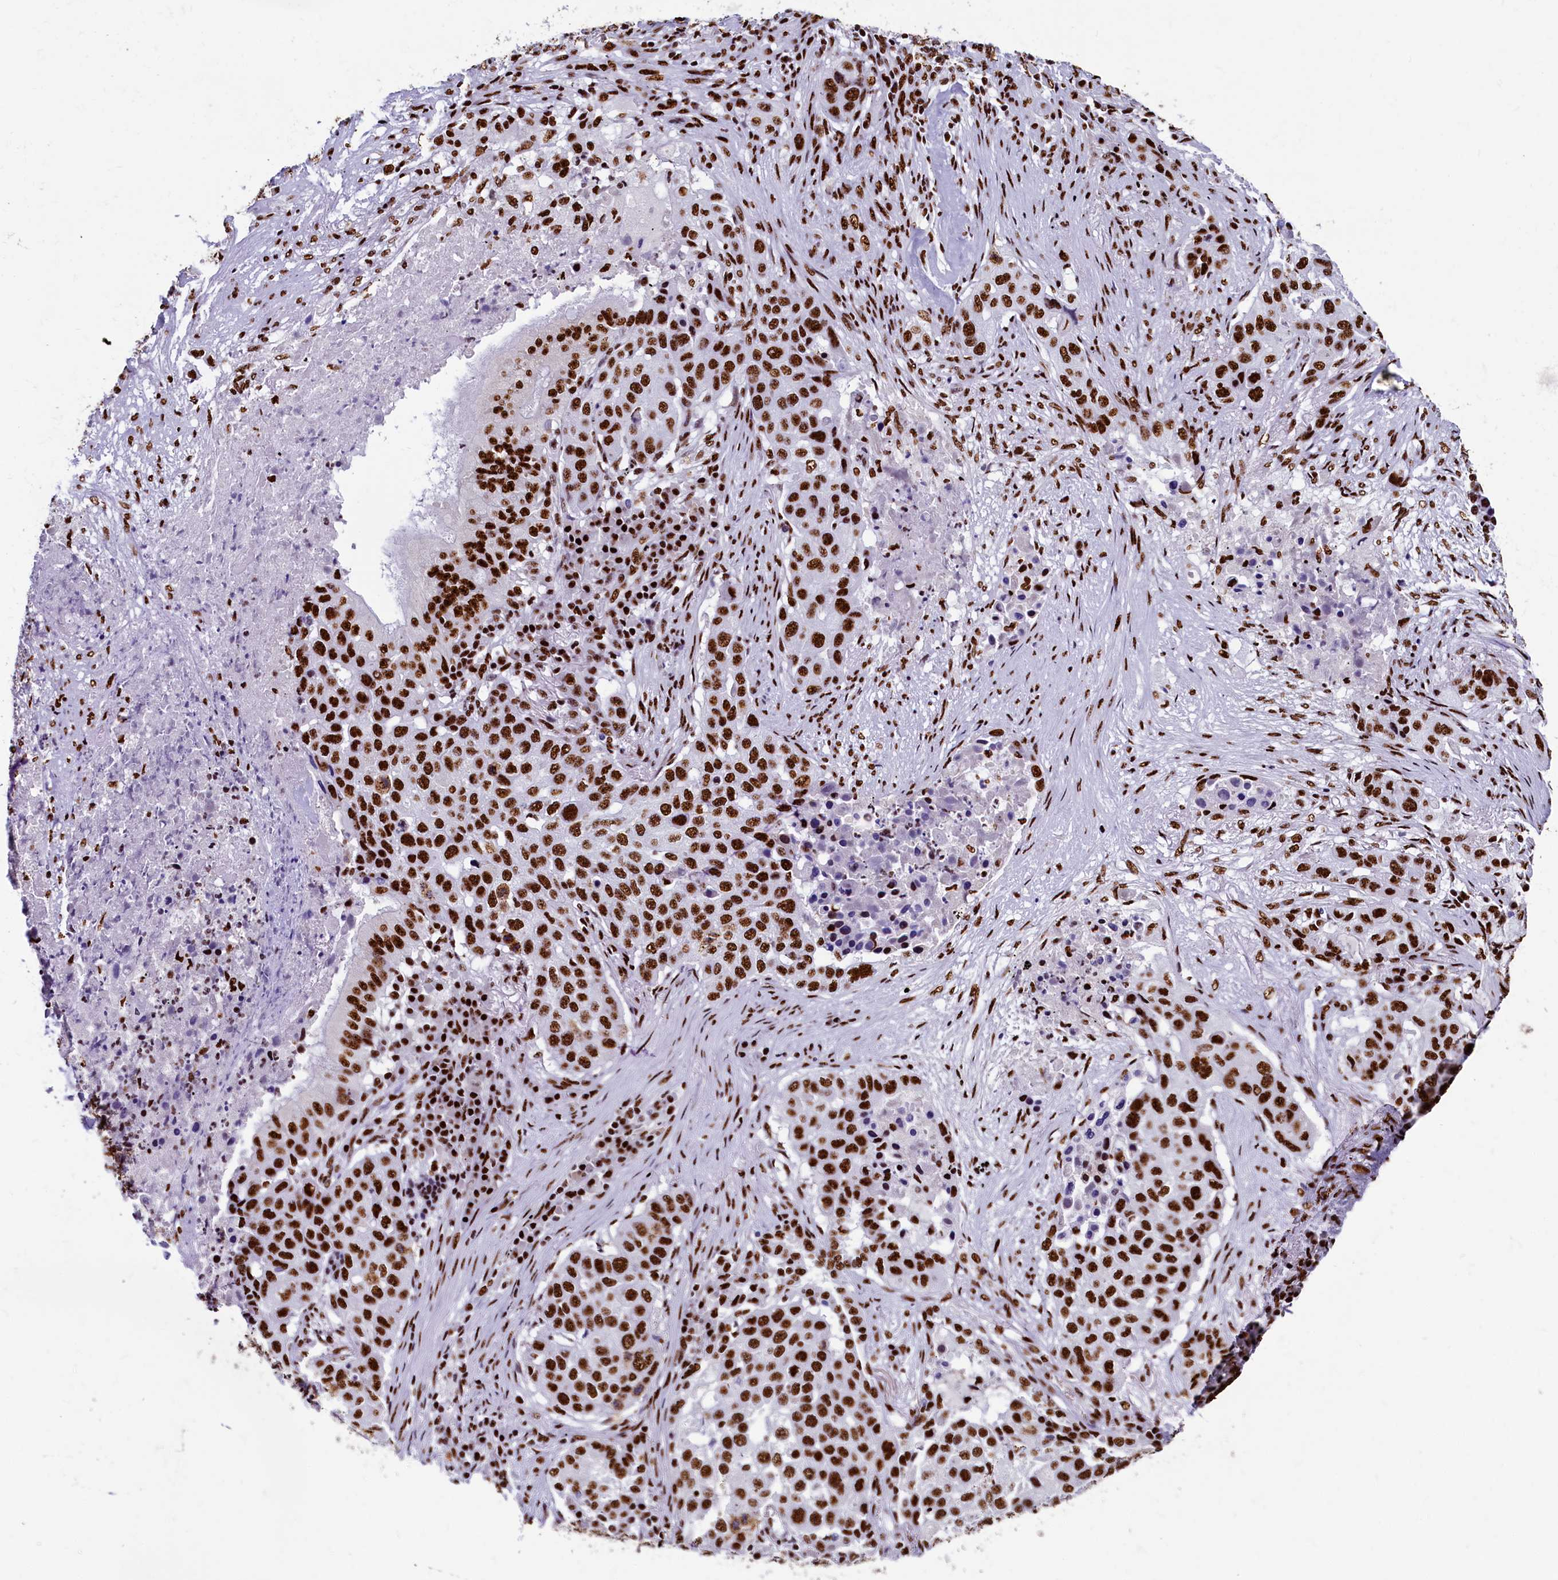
{"staining": {"intensity": "strong", "quantity": ">75%", "location": "nuclear"}, "tissue": "lung cancer", "cell_type": "Tumor cells", "image_type": "cancer", "snomed": [{"axis": "morphology", "description": "Squamous cell carcinoma, NOS"}, {"axis": "topography", "description": "Lung"}], "caption": "There is high levels of strong nuclear expression in tumor cells of squamous cell carcinoma (lung), as demonstrated by immunohistochemical staining (brown color).", "gene": "SRRM2", "patient": {"sex": "female", "age": 63}}